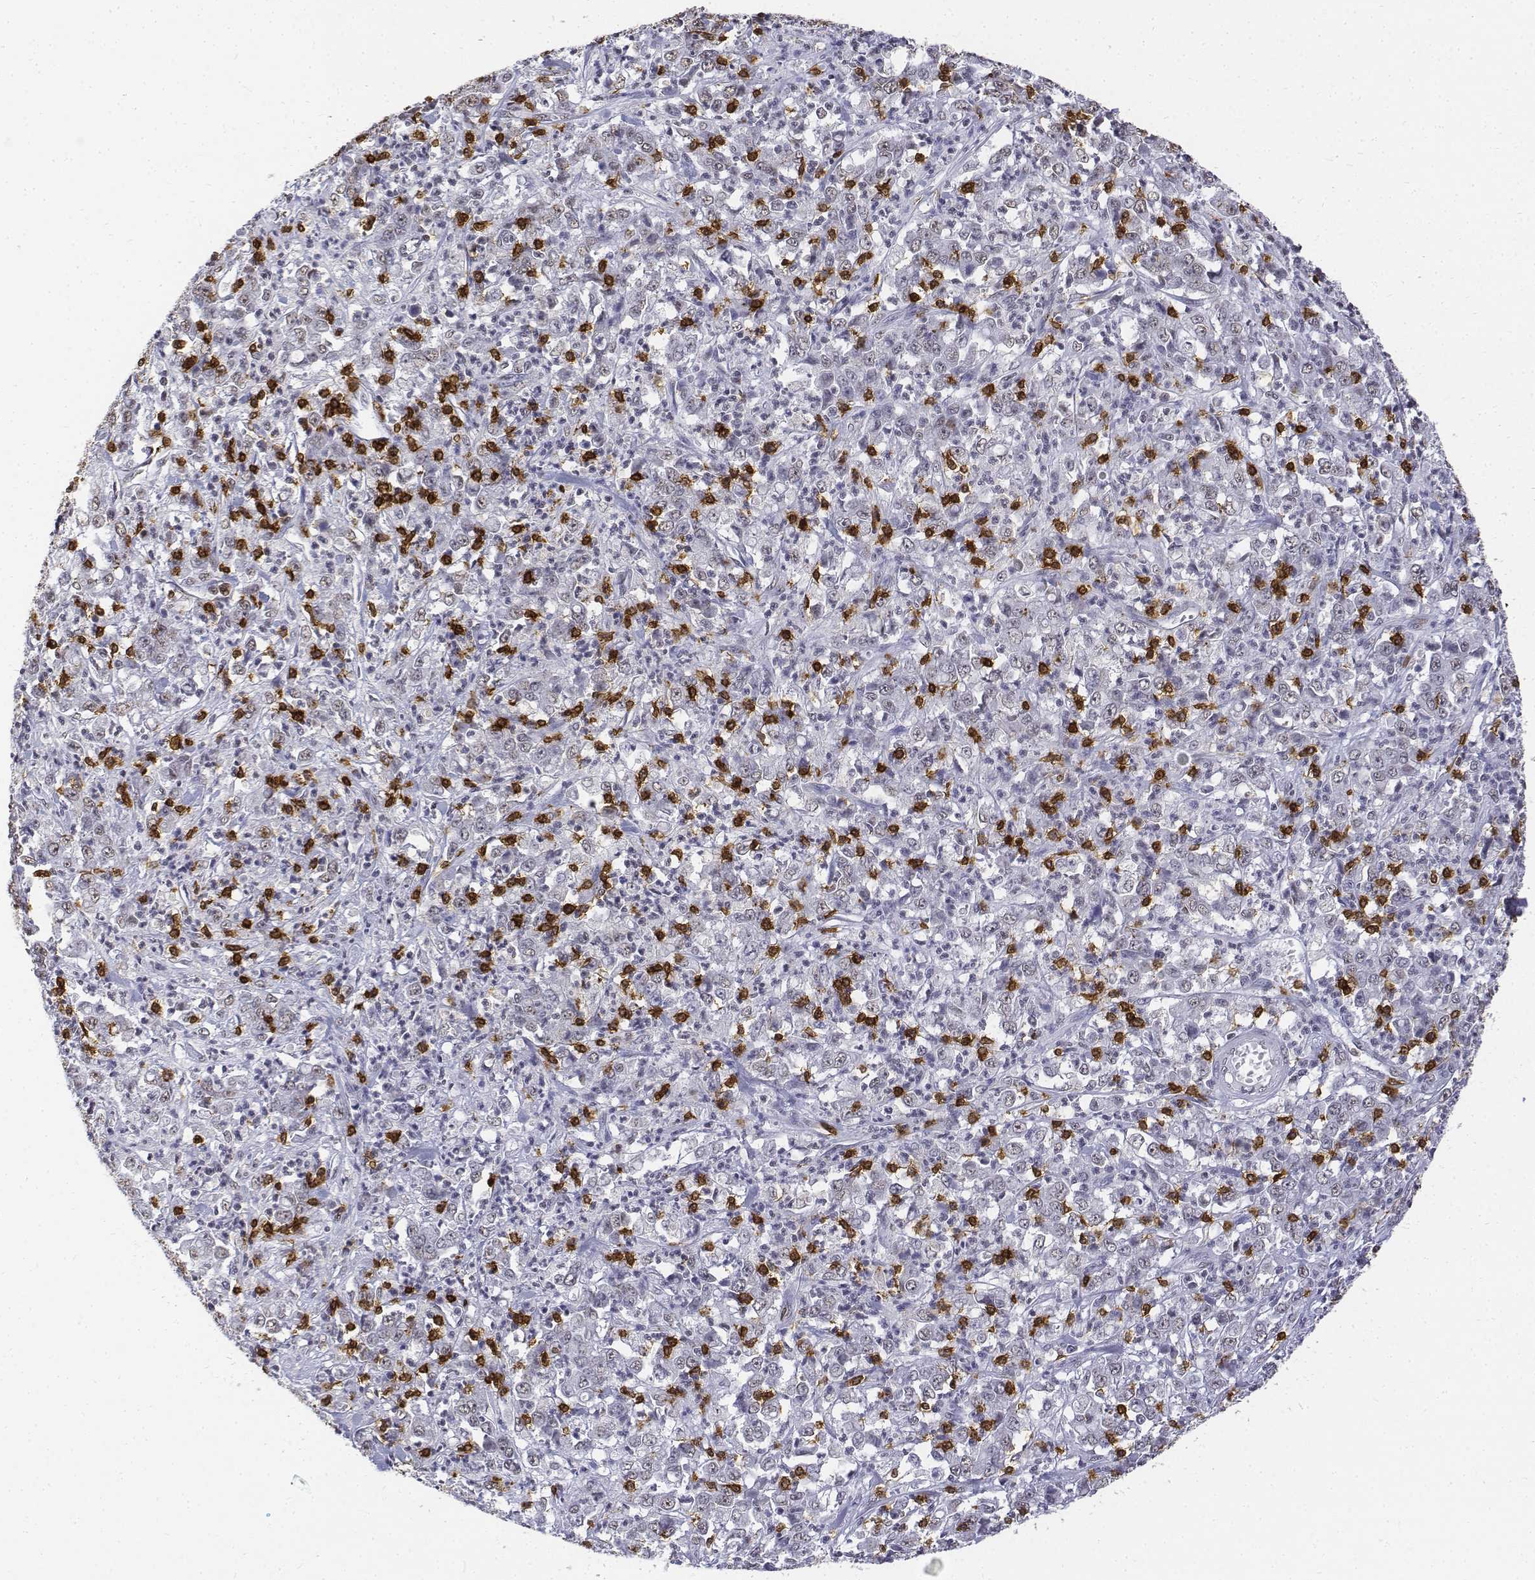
{"staining": {"intensity": "negative", "quantity": "none", "location": "none"}, "tissue": "stomach cancer", "cell_type": "Tumor cells", "image_type": "cancer", "snomed": [{"axis": "morphology", "description": "Adenocarcinoma, NOS"}, {"axis": "topography", "description": "Stomach, lower"}], "caption": "IHC of human stomach cancer (adenocarcinoma) reveals no positivity in tumor cells. (DAB (3,3'-diaminobenzidine) immunohistochemistry (IHC), high magnification).", "gene": "CD3E", "patient": {"sex": "female", "age": 71}}